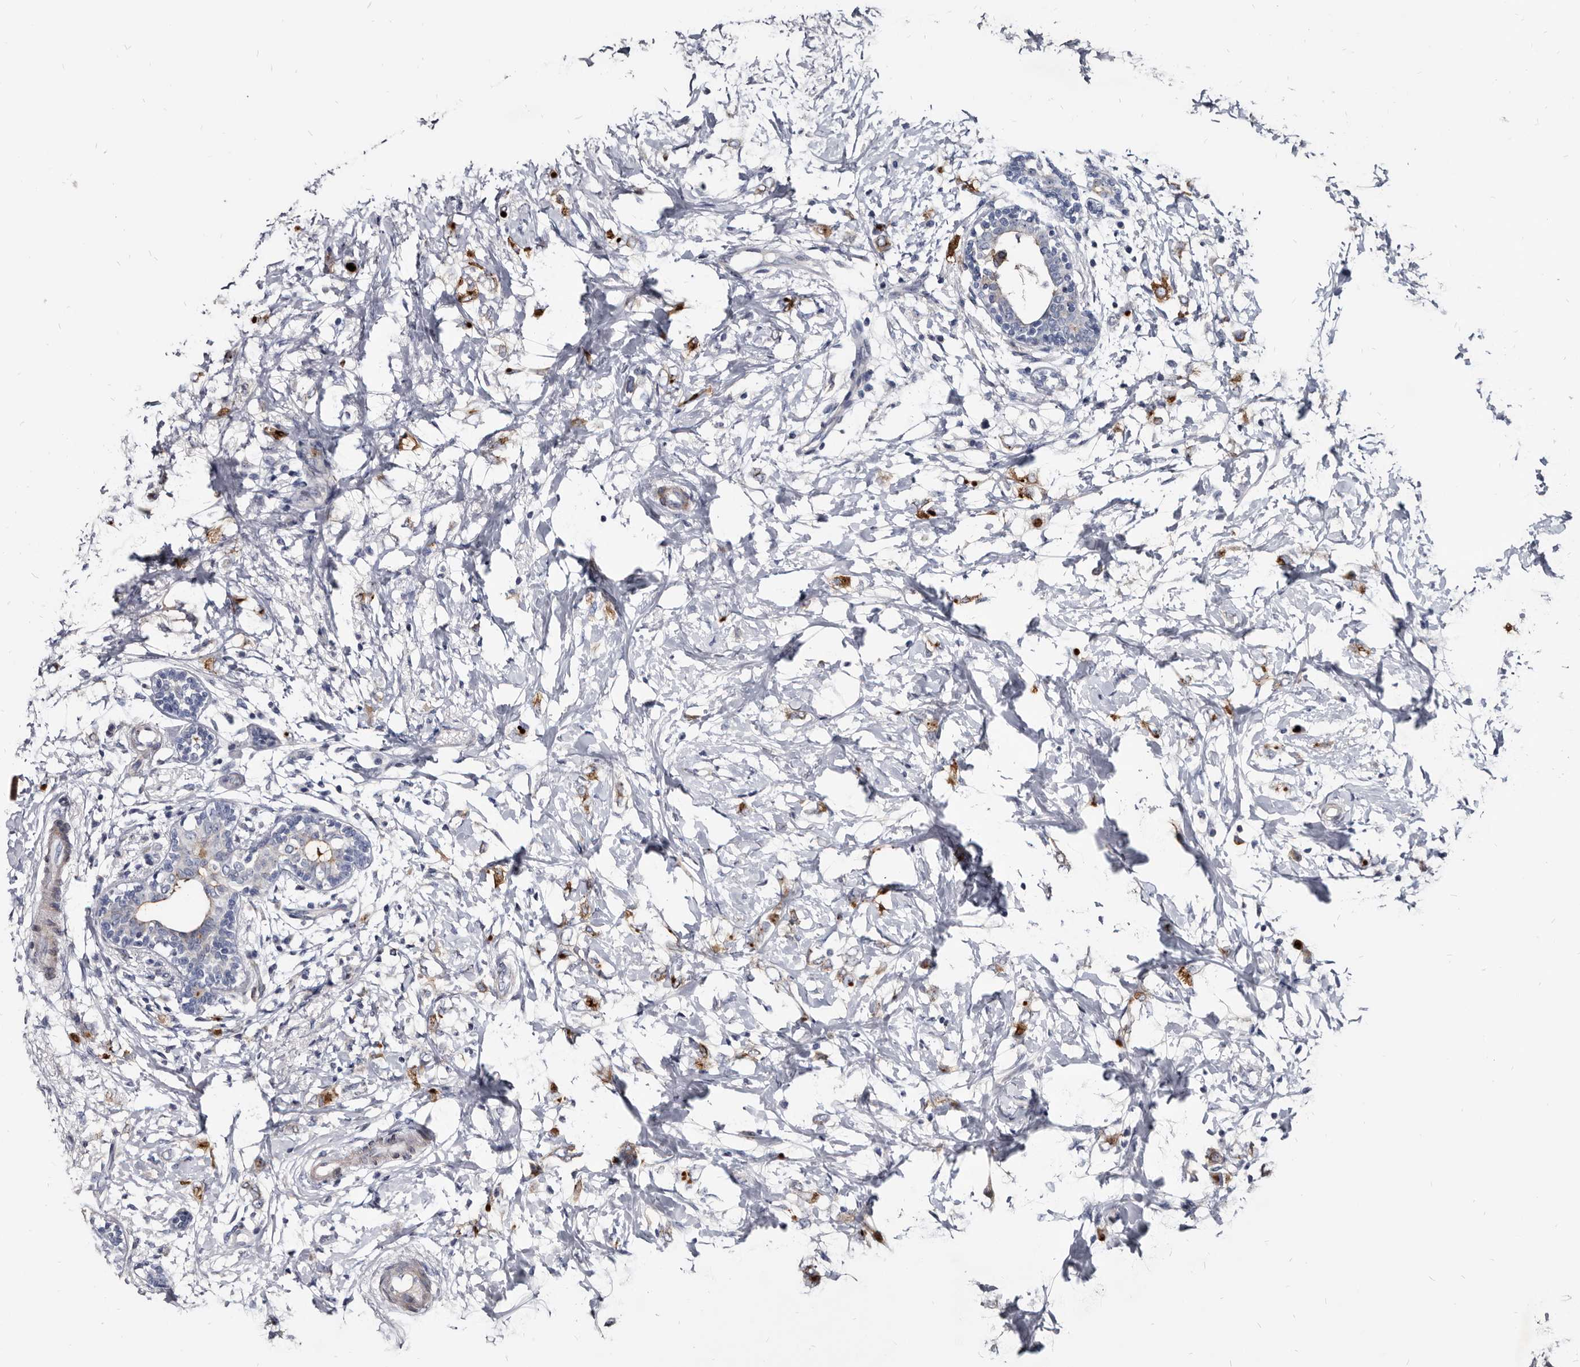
{"staining": {"intensity": "moderate", "quantity": "<25%", "location": "cytoplasmic/membranous"}, "tissue": "breast cancer", "cell_type": "Tumor cells", "image_type": "cancer", "snomed": [{"axis": "morphology", "description": "Normal tissue, NOS"}, {"axis": "morphology", "description": "Lobular carcinoma"}, {"axis": "topography", "description": "Breast"}], "caption": "A low amount of moderate cytoplasmic/membranous staining is present in approximately <25% of tumor cells in breast cancer tissue.", "gene": "PRSS8", "patient": {"sex": "female", "age": 47}}